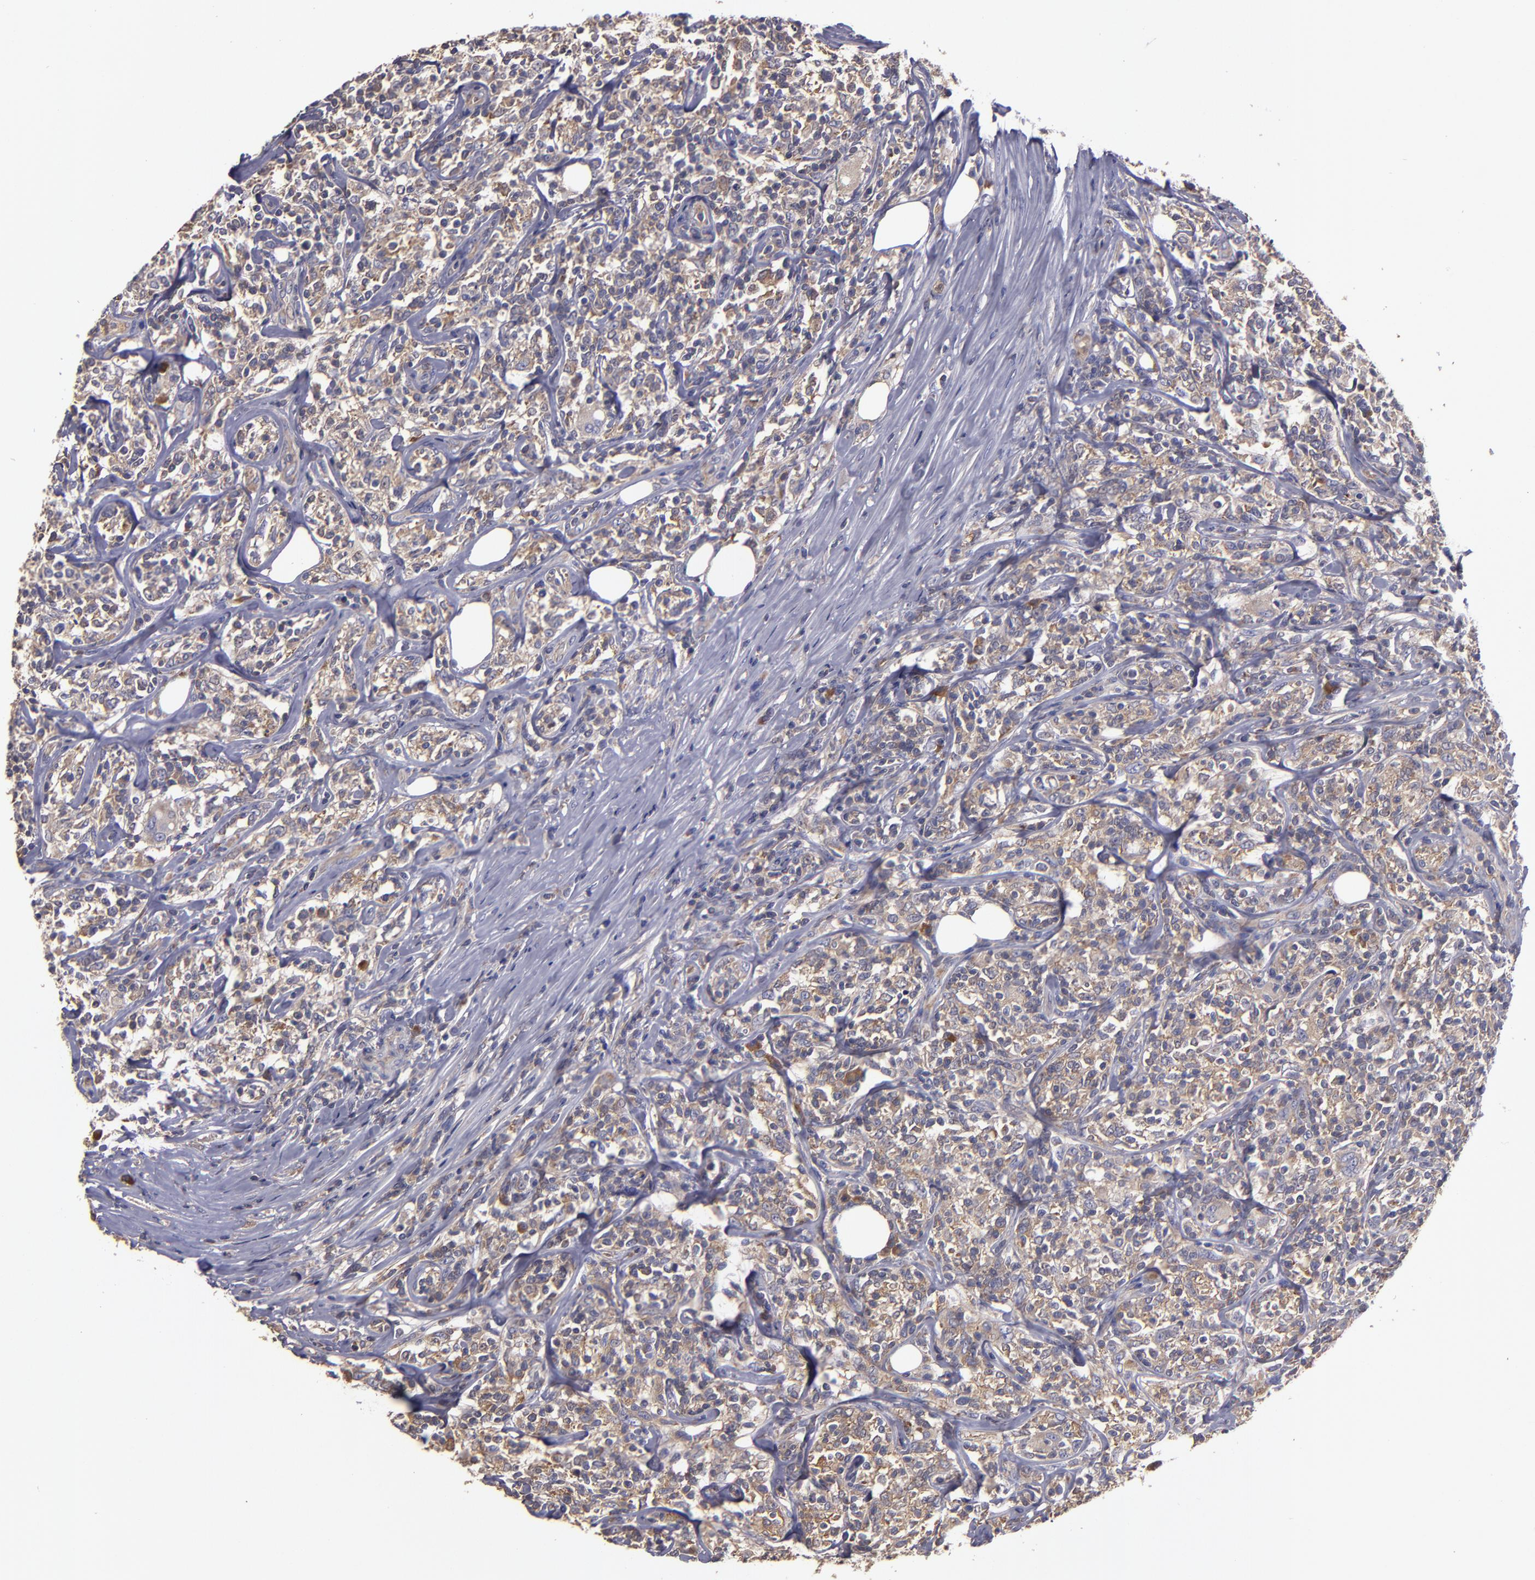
{"staining": {"intensity": "weak", "quantity": "25%-75%", "location": "cytoplasmic/membranous"}, "tissue": "lymphoma", "cell_type": "Tumor cells", "image_type": "cancer", "snomed": [{"axis": "morphology", "description": "Malignant lymphoma, non-Hodgkin's type, High grade"}, {"axis": "topography", "description": "Lymph node"}], "caption": "Weak cytoplasmic/membranous positivity for a protein is appreciated in about 25%-75% of tumor cells of malignant lymphoma, non-Hodgkin's type (high-grade) using immunohistochemistry (IHC).", "gene": "CARS1", "patient": {"sex": "female", "age": 84}}